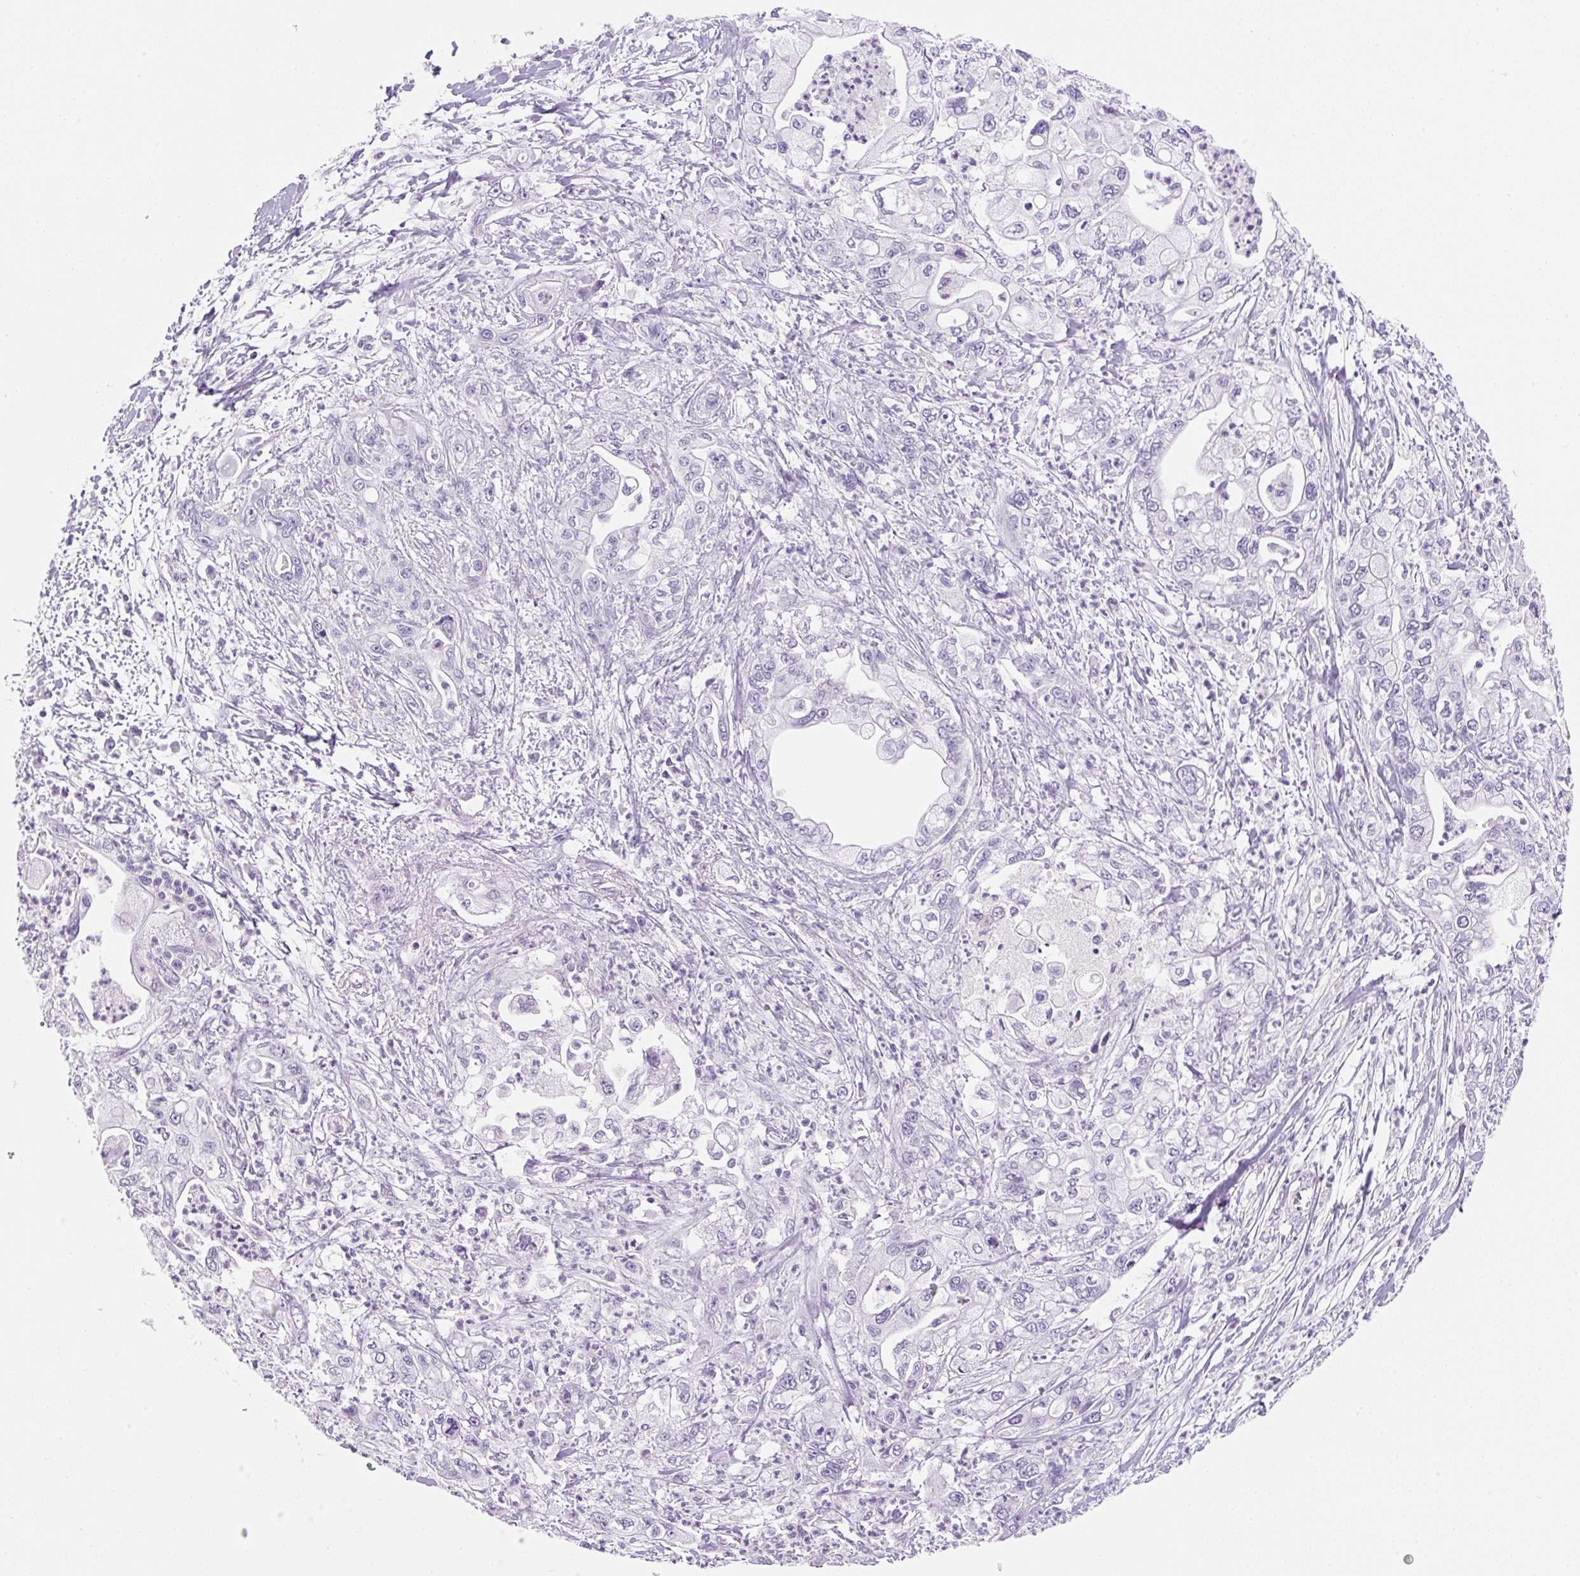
{"staining": {"intensity": "negative", "quantity": "none", "location": "none"}, "tissue": "pancreatic cancer", "cell_type": "Tumor cells", "image_type": "cancer", "snomed": [{"axis": "morphology", "description": "Adenocarcinoma, NOS"}, {"axis": "topography", "description": "Pancreas"}], "caption": "An IHC histopathology image of adenocarcinoma (pancreatic) is shown. There is no staining in tumor cells of adenocarcinoma (pancreatic). The staining was performed using DAB (3,3'-diaminobenzidine) to visualize the protein expression in brown, while the nuclei were stained in blue with hematoxylin (Magnification: 20x).", "gene": "SYNE3", "patient": {"sex": "male", "age": 61}}